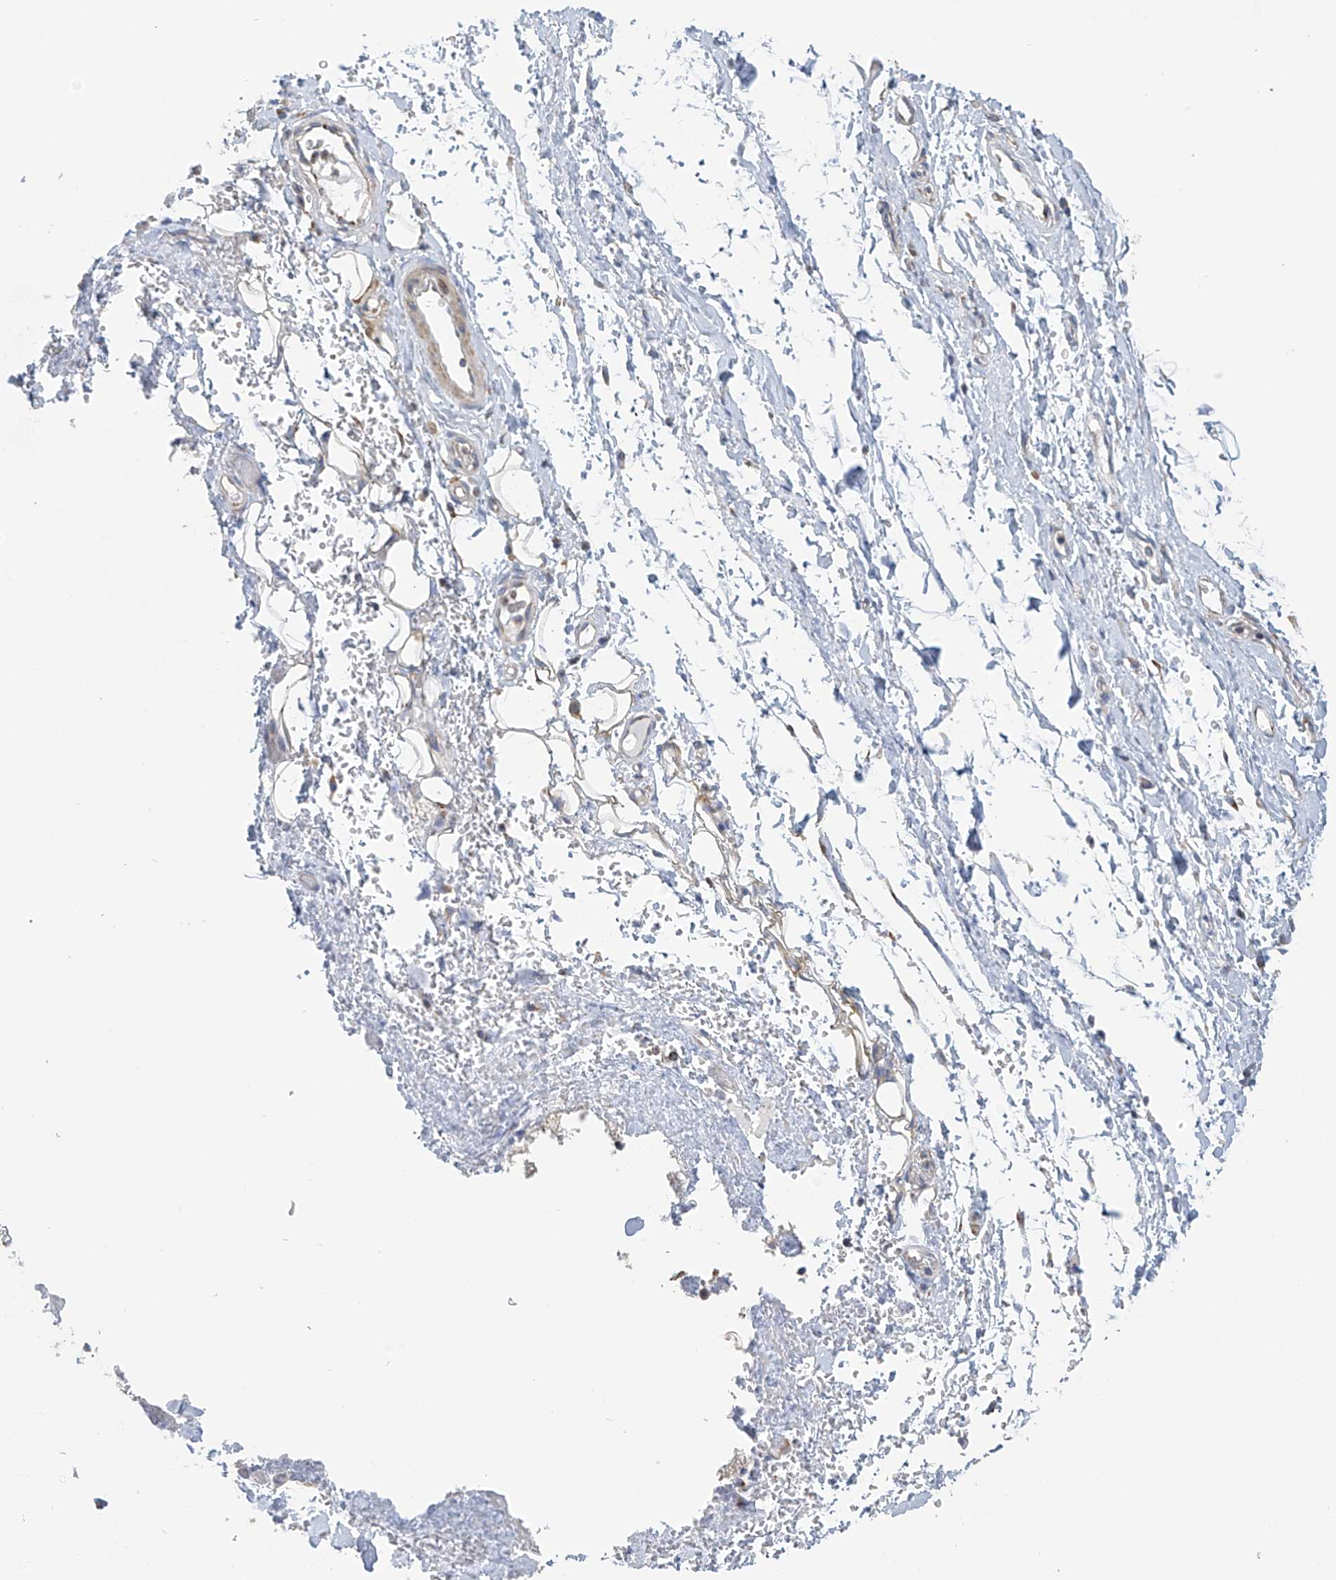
{"staining": {"intensity": "negative", "quantity": "none", "location": "none"}, "tissue": "adipose tissue", "cell_type": "Adipocytes", "image_type": "normal", "snomed": [{"axis": "morphology", "description": "Normal tissue, NOS"}, {"axis": "morphology", "description": "Adenocarcinoma, NOS"}, {"axis": "topography", "description": "Stomach, upper"}, {"axis": "topography", "description": "Peripheral nerve tissue"}], "caption": "High magnification brightfield microscopy of benign adipose tissue stained with DAB (brown) and counterstained with hematoxylin (blue): adipocytes show no significant positivity. The staining was performed using DAB (3,3'-diaminobenzidine) to visualize the protein expression in brown, while the nuclei were stained in blue with hematoxylin (Magnification: 20x).", "gene": "ITM2B", "patient": {"sex": "male", "age": 62}}